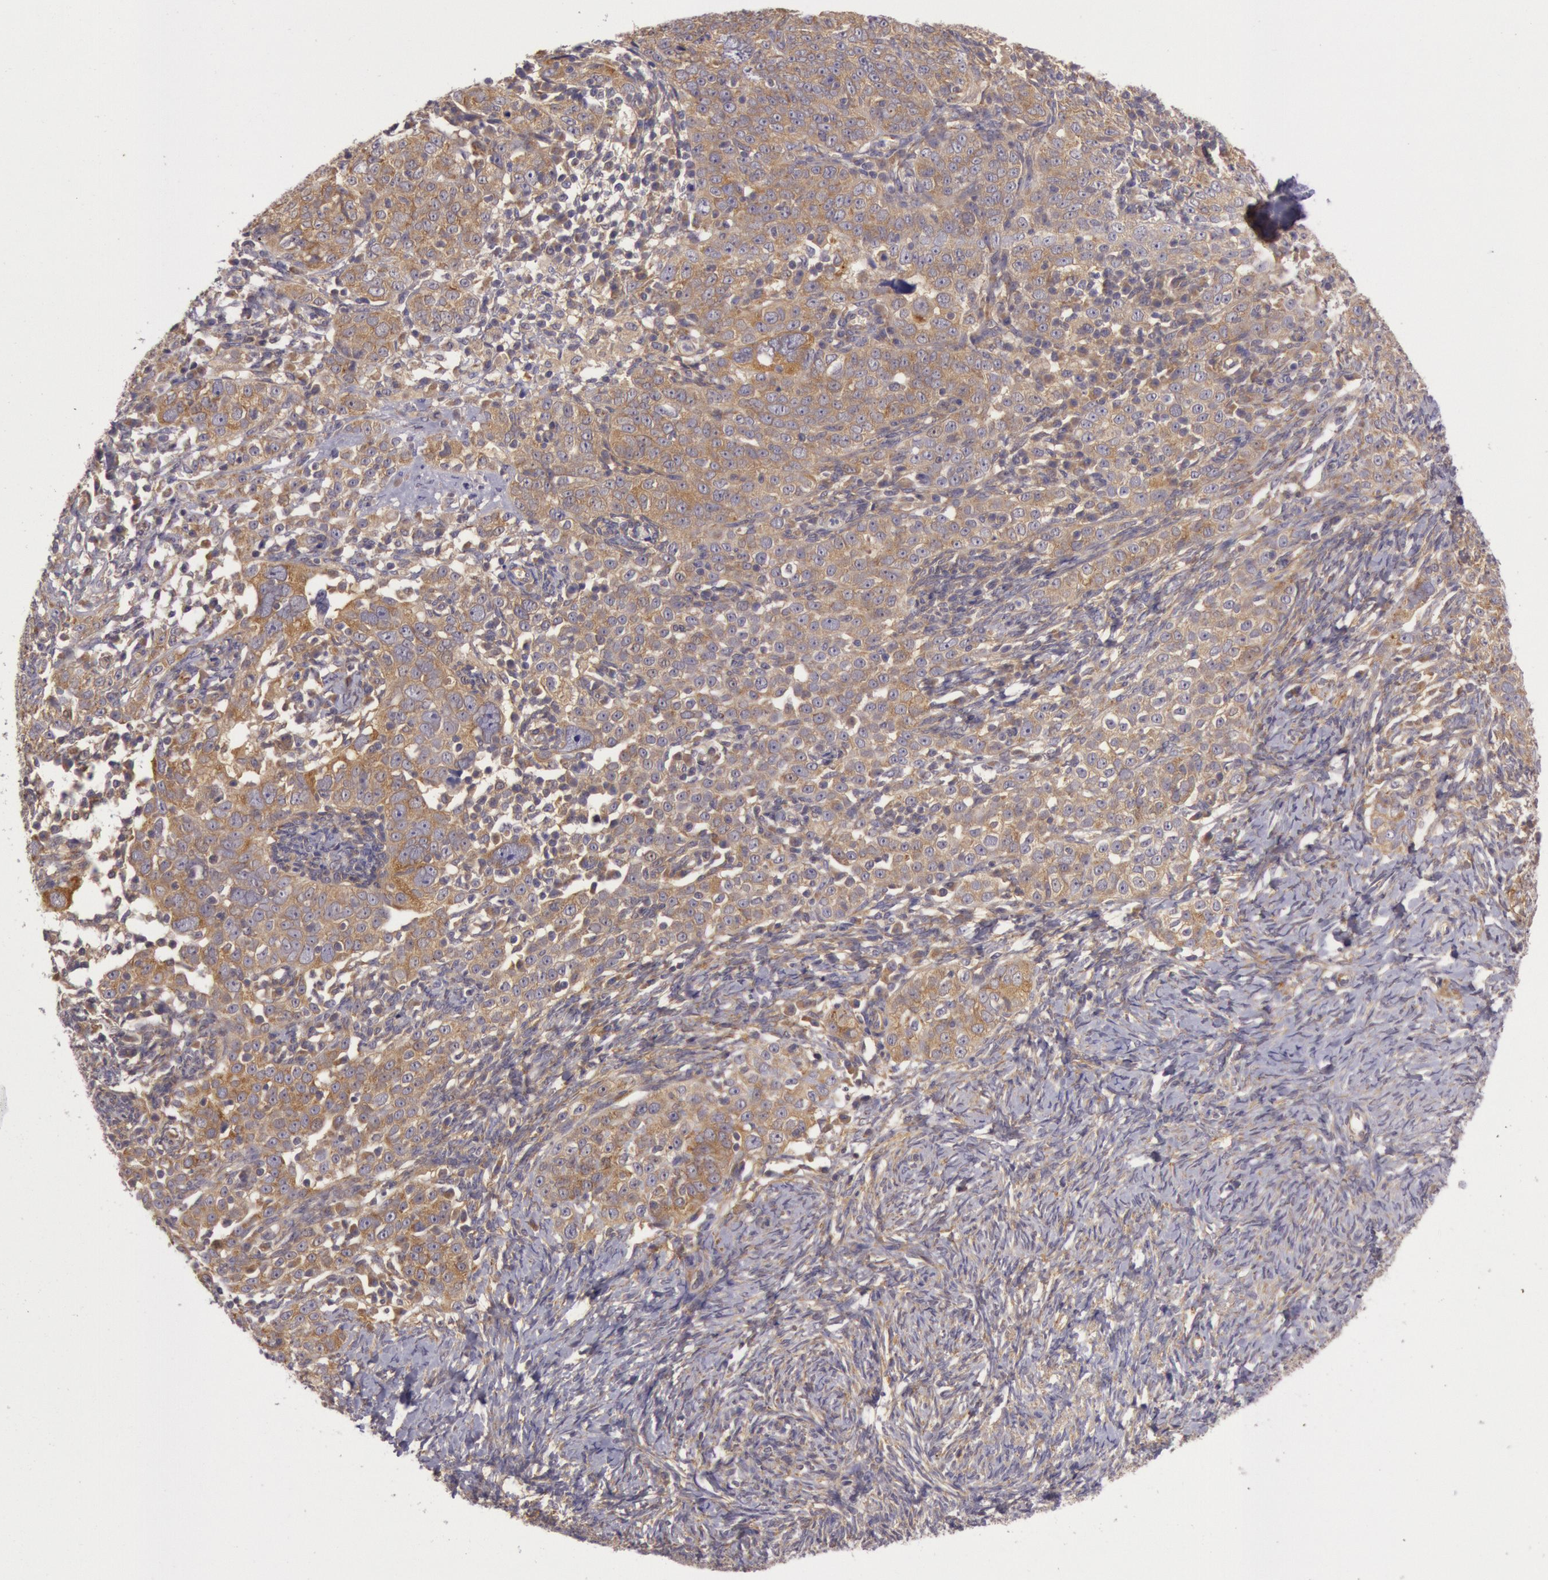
{"staining": {"intensity": "moderate", "quantity": ">75%", "location": "cytoplasmic/membranous"}, "tissue": "ovarian cancer", "cell_type": "Tumor cells", "image_type": "cancer", "snomed": [{"axis": "morphology", "description": "Normal tissue, NOS"}, {"axis": "morphology", "description": "Cystadenocarcinoma, serous, NOS"}, {"axis": "topography", "description": "Ovary"}], "caption": "Tumor cells exhibit medium levels of moderate cytoplasmic/membranous positivity in about >75% of cells in human ovarian cancer (serous cystadenocarcinoma).", "gene": "CHUK", "patient": {"sex": "female", "age": 62}}